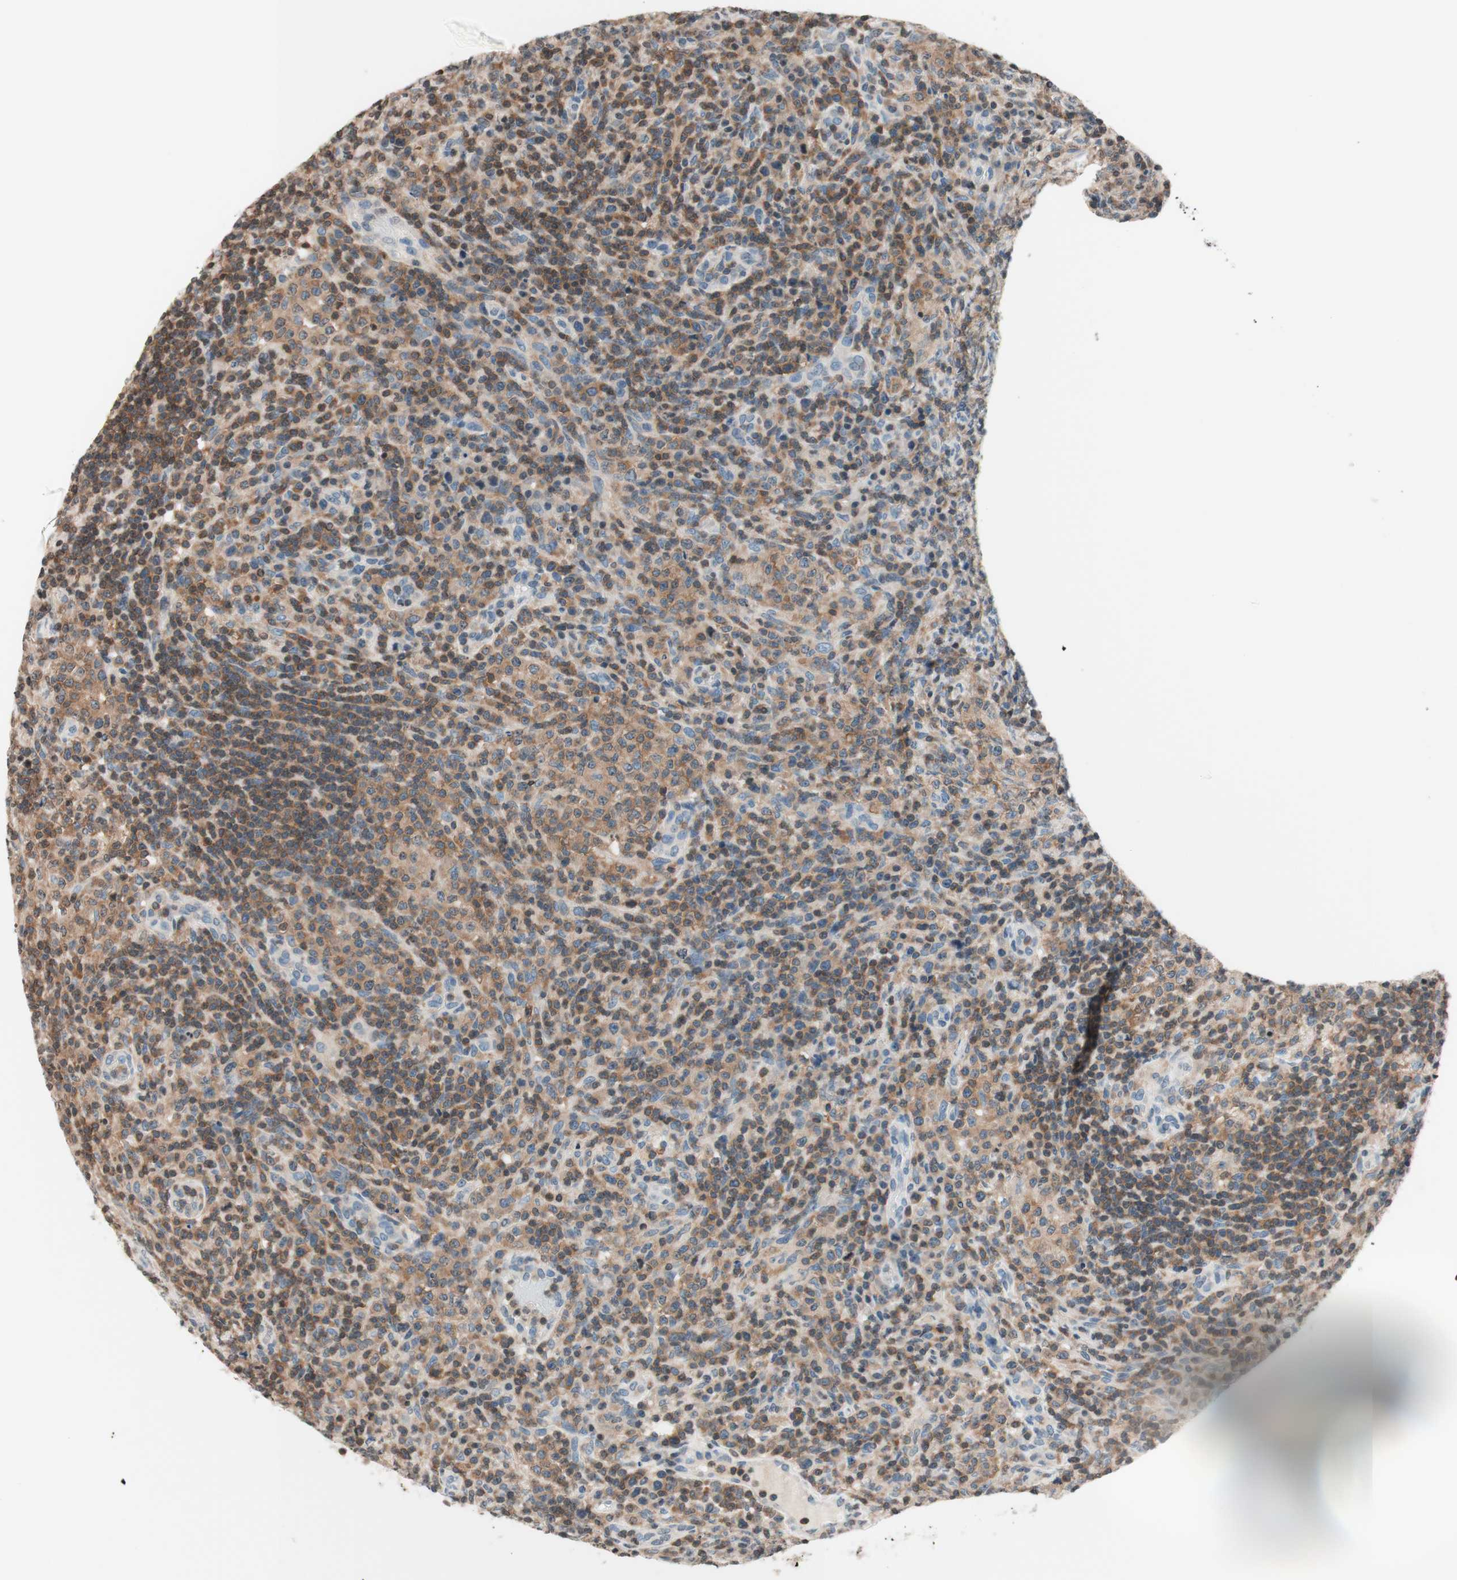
{"staining": {"intensity": "weak", "quantity": "25%-75%", "location": "cytoplasmic/membranous"}, "tissue": "lymphoma", "cell_type": "Tumor cells", "image_type": "cancer", "snomed": [{"axis": "morphology", "description": "Malignant lymphoma, non-Hodgkin's type, High grade"}, {"axis": "topography", "description": "Lymph node"}], "caption": "This photomicrograph displays IHC staining of lymphoma, with low weak cytoplasmic/membranous expression in approximately 25%-75% of tumor cells.", "gene": "WIPF1", "patient": {"sex": "female", "age": 76}}